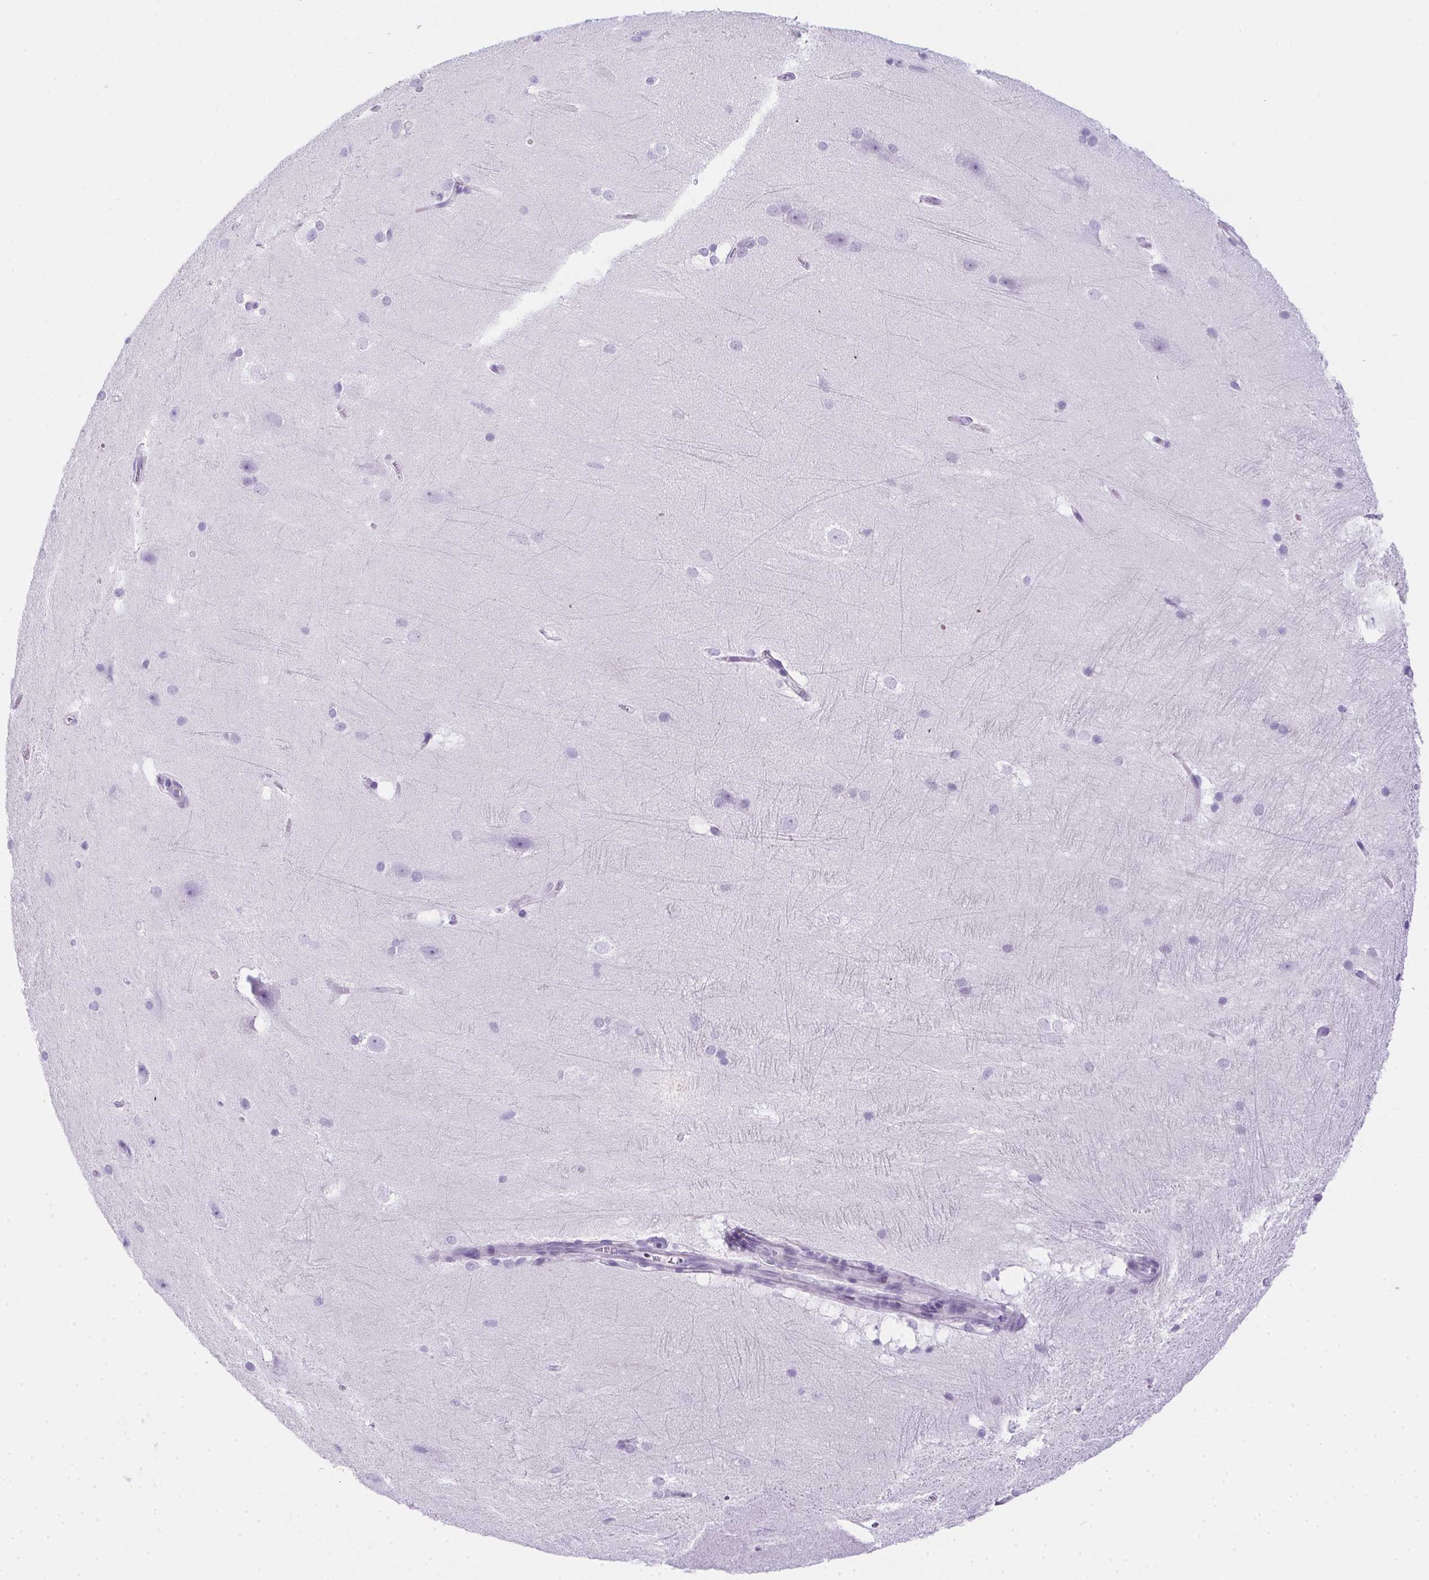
{"staining": {"intensity": "negative", "quantity": "none", "location": "none"}, "tissue": "hippocampus", "cell_type": "Glial cells", "image_type": "normal", "snomed": [{"axis": "morphology", "description": "Normal tissue, NOS"}, {"axis": "topography", "description": "Cerebral cortex"}, {"axis": "topography", "description": "Hippocampus"}], "caption": "IHC histopathology image of unremarkable hippocampus stained for a protein (brown), which reveals no staining in glial cells. (DAB (3,3'-diaminobenzidine) immunohistochemistry (IHC) visualized using brightfield microscopy, high magnification).", "gene": "SPACA5B", "patient": {"sex": "female", "age": 19}}